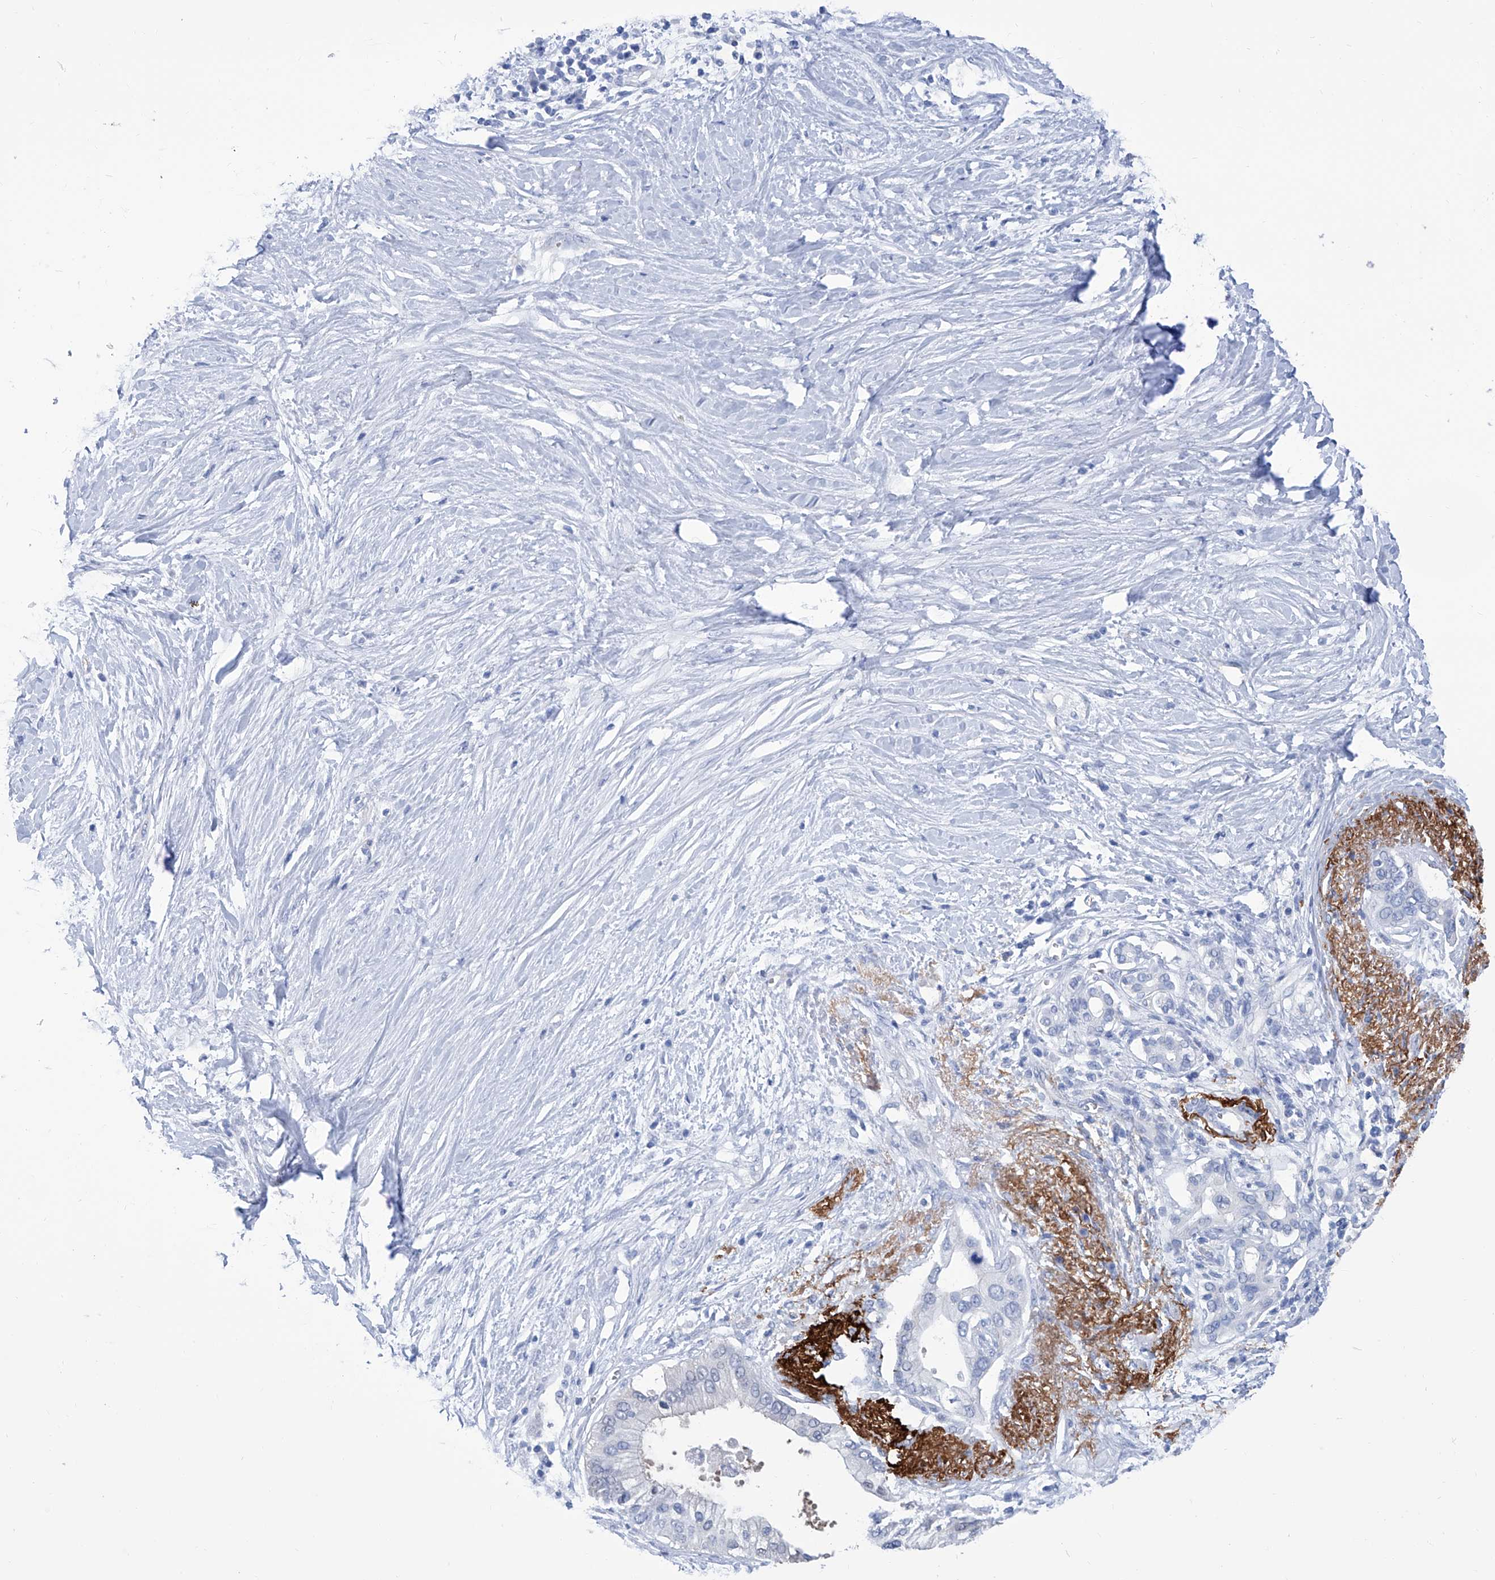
{"staining": {"intensity": "negative", "quantity": "none", "location": "none"}, "tissue": "pancreatic cancer", "cell_type": "Tumor cells", "image_type": "cancer", "snomed": [{"axis": "morphology", "description": "Normal tissue, NOS"}, {"axis": "morphology", "description": "Adenocarcinoma, NOS"}, {"axis": "topography", "description": "Pancreas"}, {"axis": "topography", "description": "Peripheral nerve tissue"}], "caption": "Immunohistochemistry (IHC) histopathology image of human pancreatic cancer (adenocarcinoma) stained for a protein (brown), which demonstrates no expression in tumor cells. (IHC, brightfield microscopy, high magnification).", "gene": "SMS", "patient": {"sex": "male", "age": 59}}